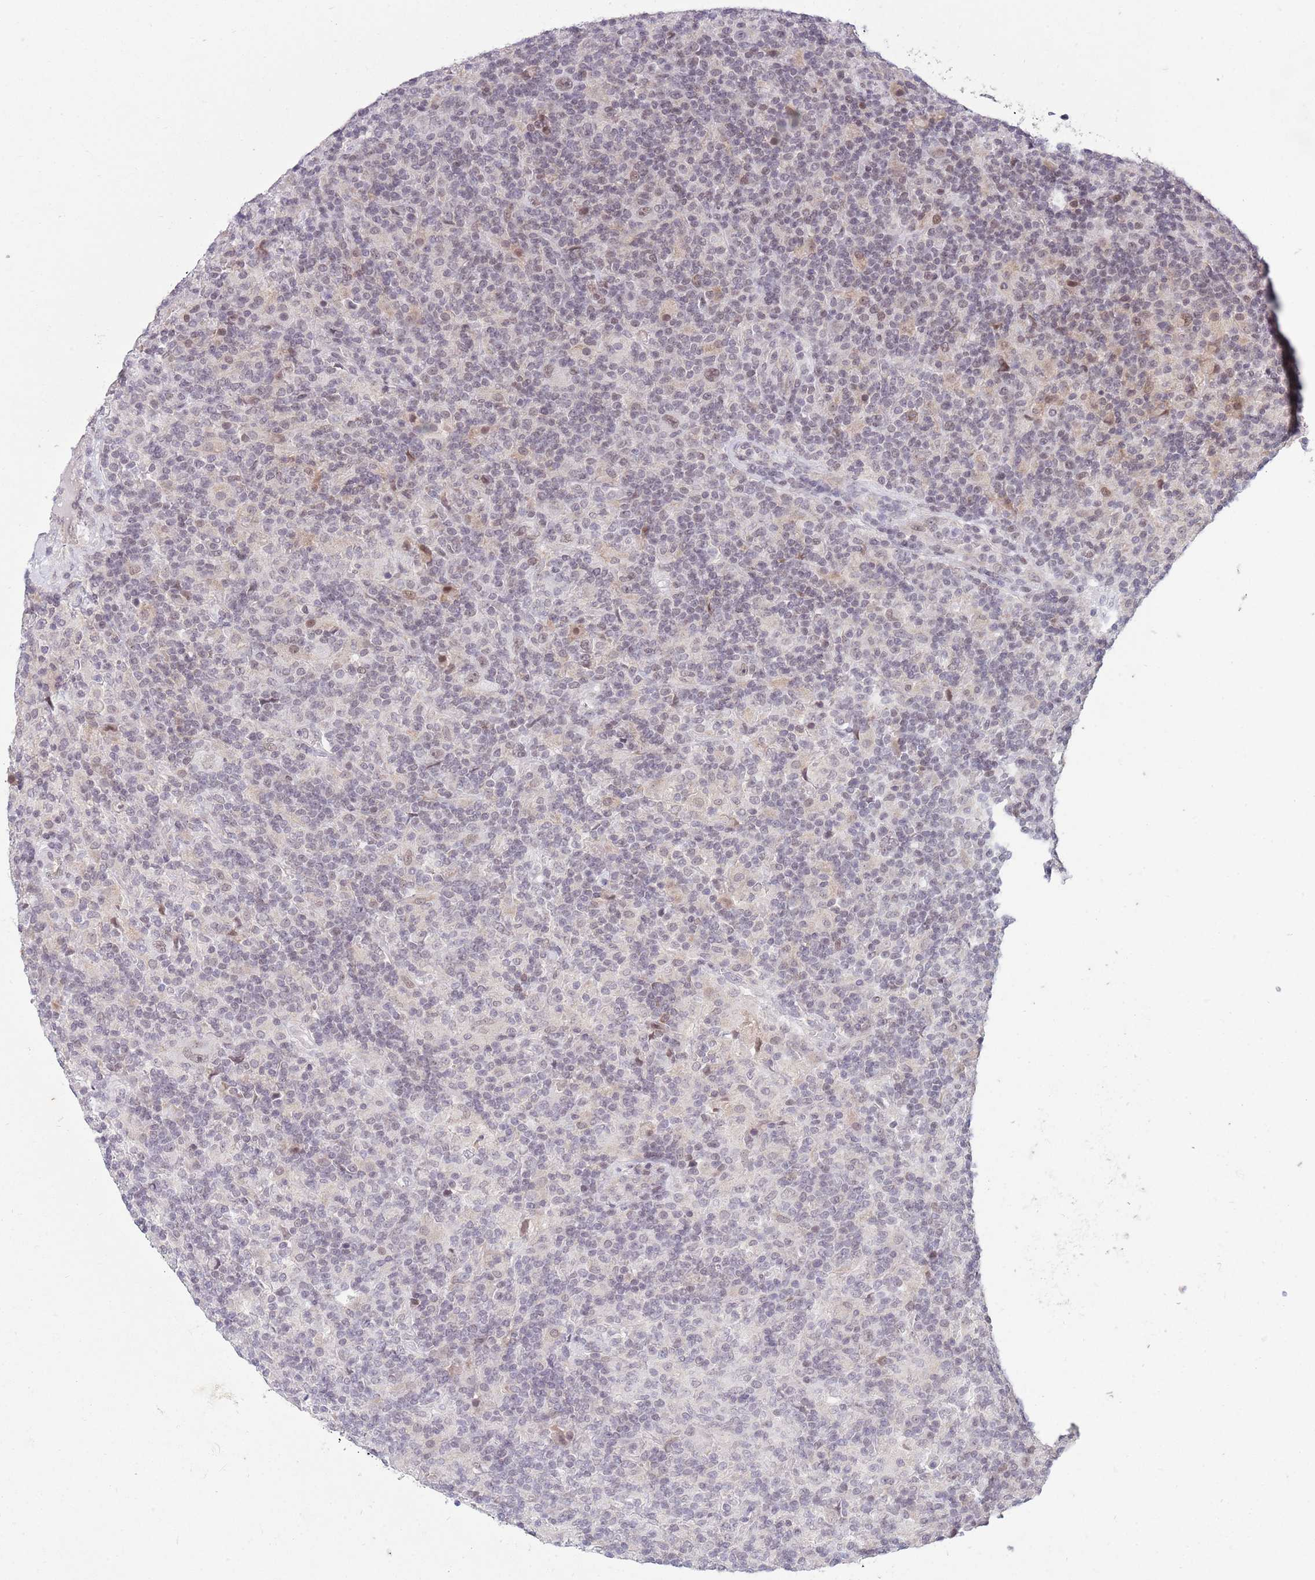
{"staining": {"intensity": "weak", "quantity": "<25%", "location": "nuclear"}, "tissue": "lymphoma", "cell_type": "Tumor cells", "image_type": "cancer", "snomed": [{"axis": "morphology", "description": "Hodgkin's disease, NOS"}, {"axis": "topography", "description": "Lymph node"}], "caption": "Tumor cells are negative for brown protein staining in lymphoma.", "gene": "ZNF574", "patient": {"sex": "male", "age": 70}}